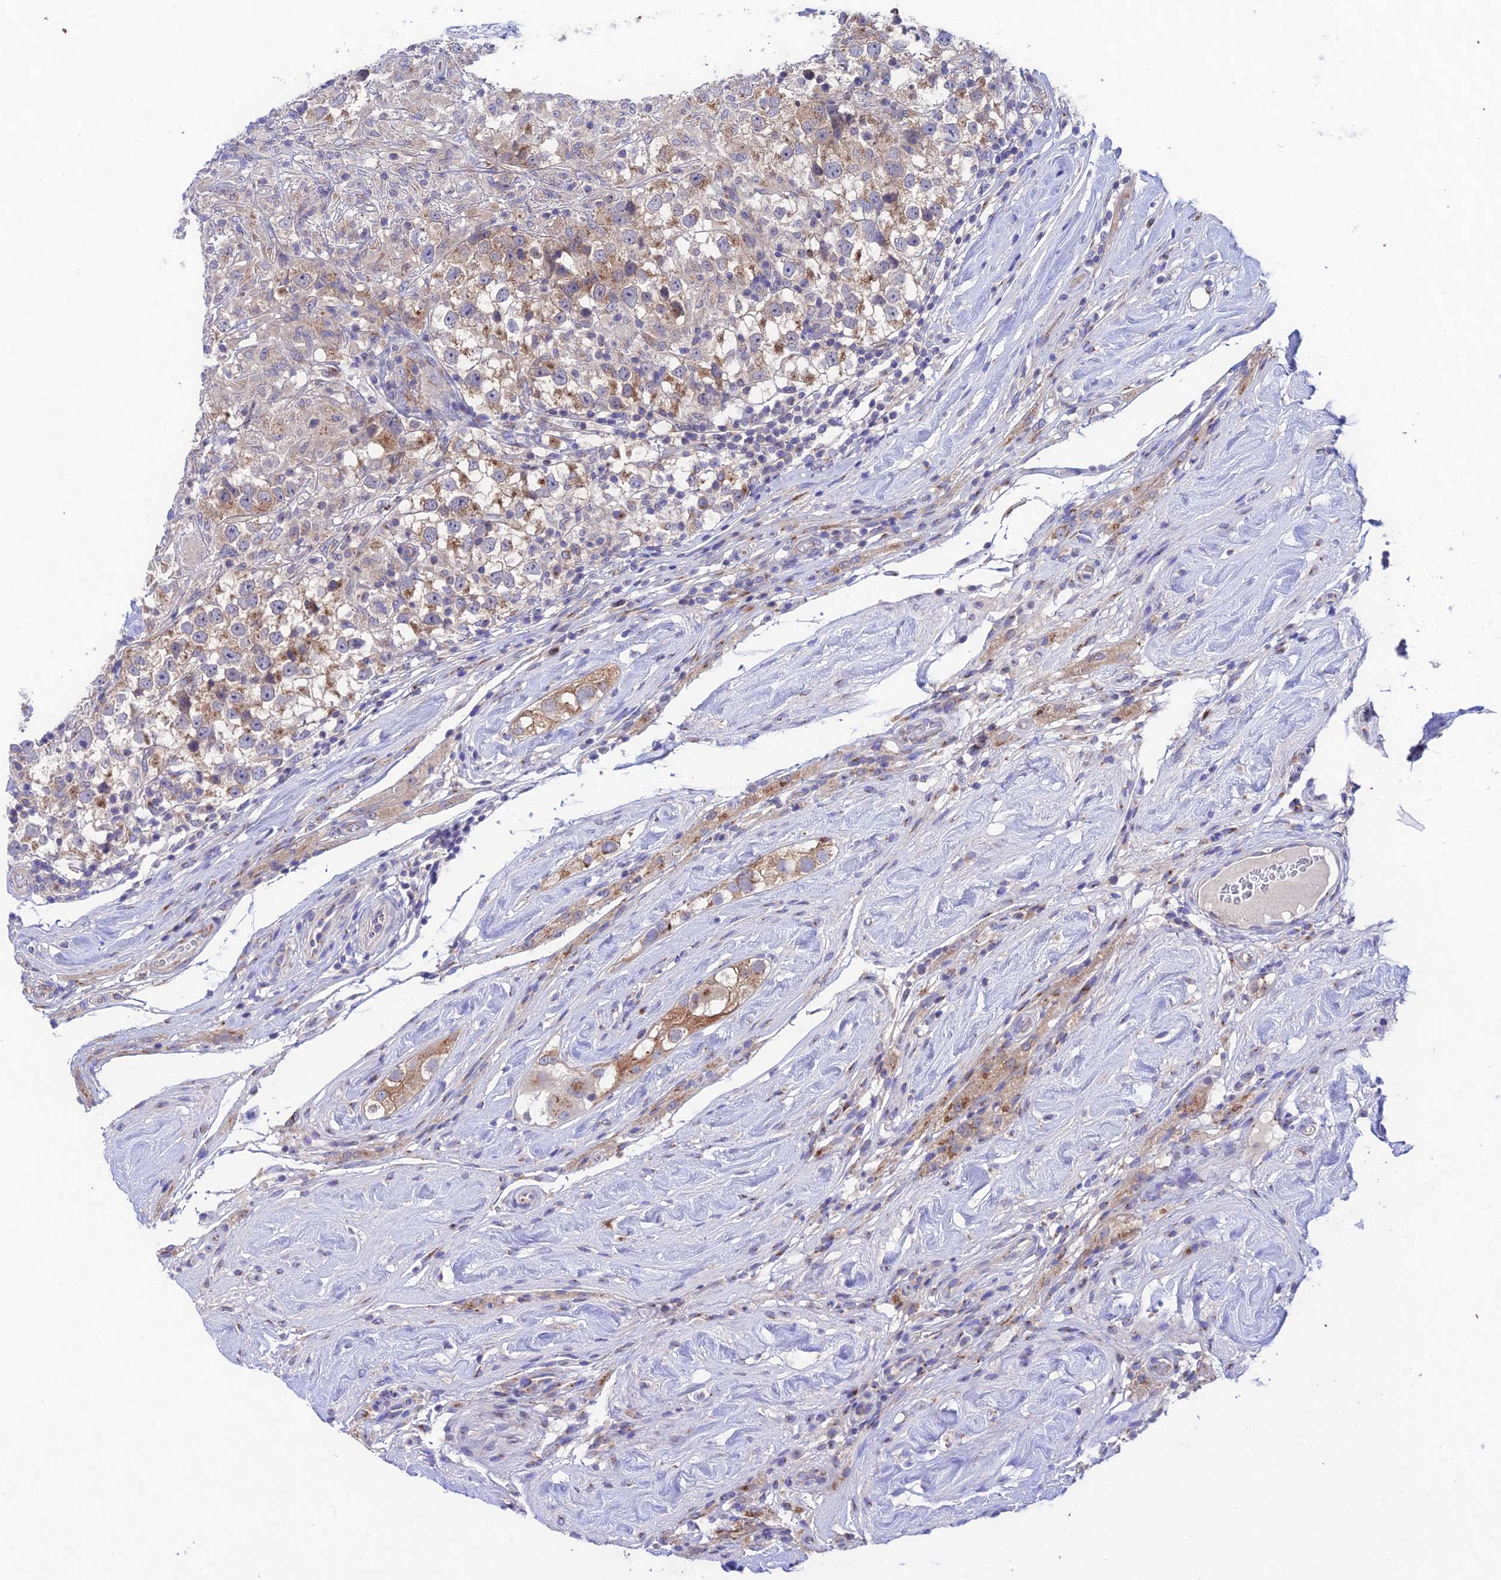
{"staining": {"intensity": "moderate", "quantity": "<25%", "location": "cytoplasmic/membranous"}, "tissue": "testis cancer", "cell_type": "Tumor cells", "image_type": "cancer", "snomed": [{"axis": "morphology", "description": "Seminoma, NOS"}, {"axis": "topography", "description": "Testis"}], "caption": "Moderate cytoplasmic/membranous protein positivity is appreciated in about <25% of tumor cells in testis seminoma.", "gene": "LACTB2", "patient": {"sex": "male", "age": 46}}